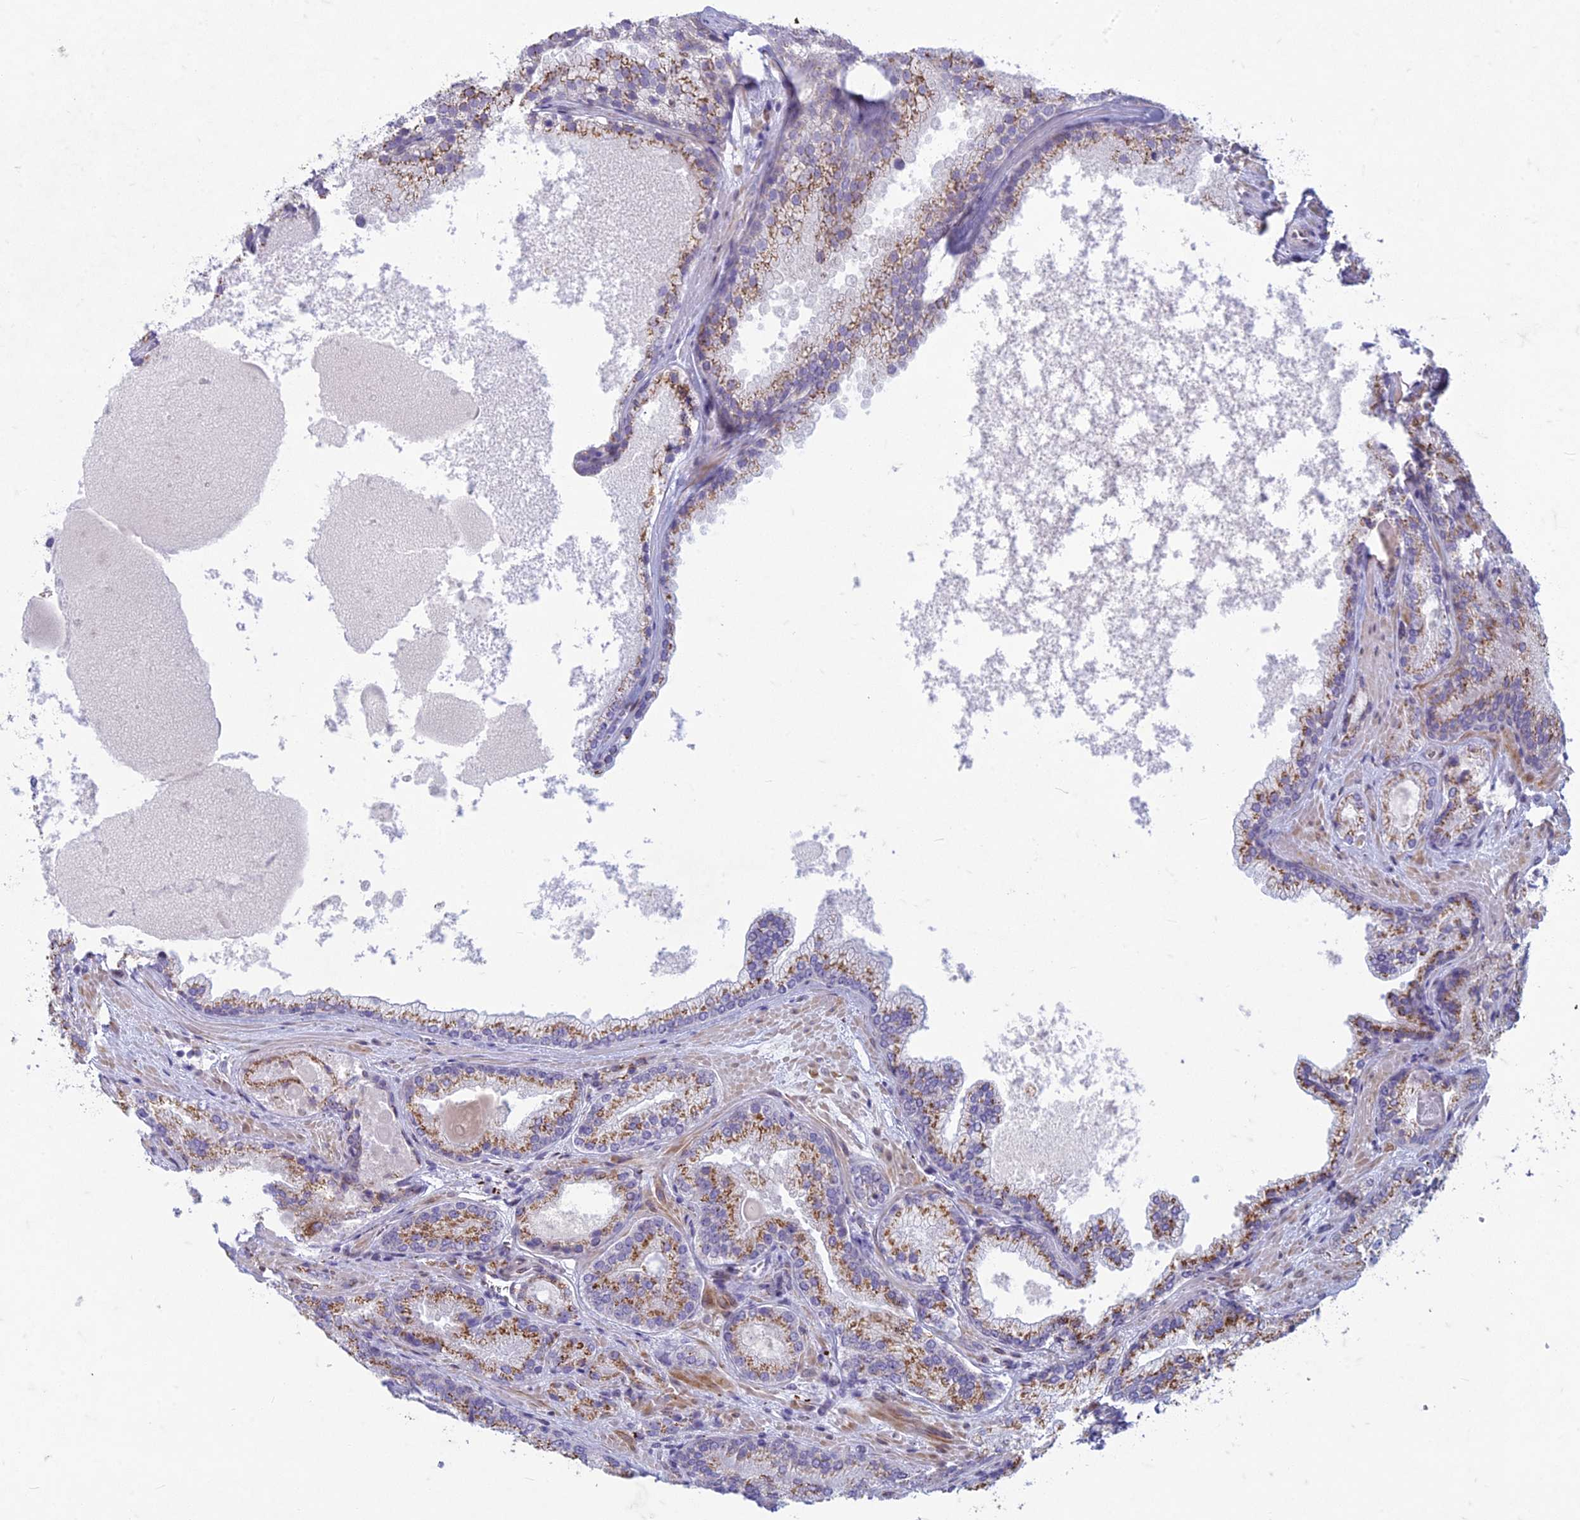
{"staining": {"intensity": "moderate", "quantity": ">75%", "location": "cytoplasmic/membranous"}, "tissue": "prostate cancer", "cell_type": "Tumor cells", "image_type": "cancer", "snomed": [{"axis": "morphology", "description": "Adenocarcinoma, Low grade"}, {"axis": "topography", "description": "Prostate"}], "caption": "The image shows staining of prostate cancer, revealing moderate cytoplasmic/membranous protein staining (brown color) within tumor cells.", "gene": "FAM3C", "patient": {"sex": "male", "age": 74}}